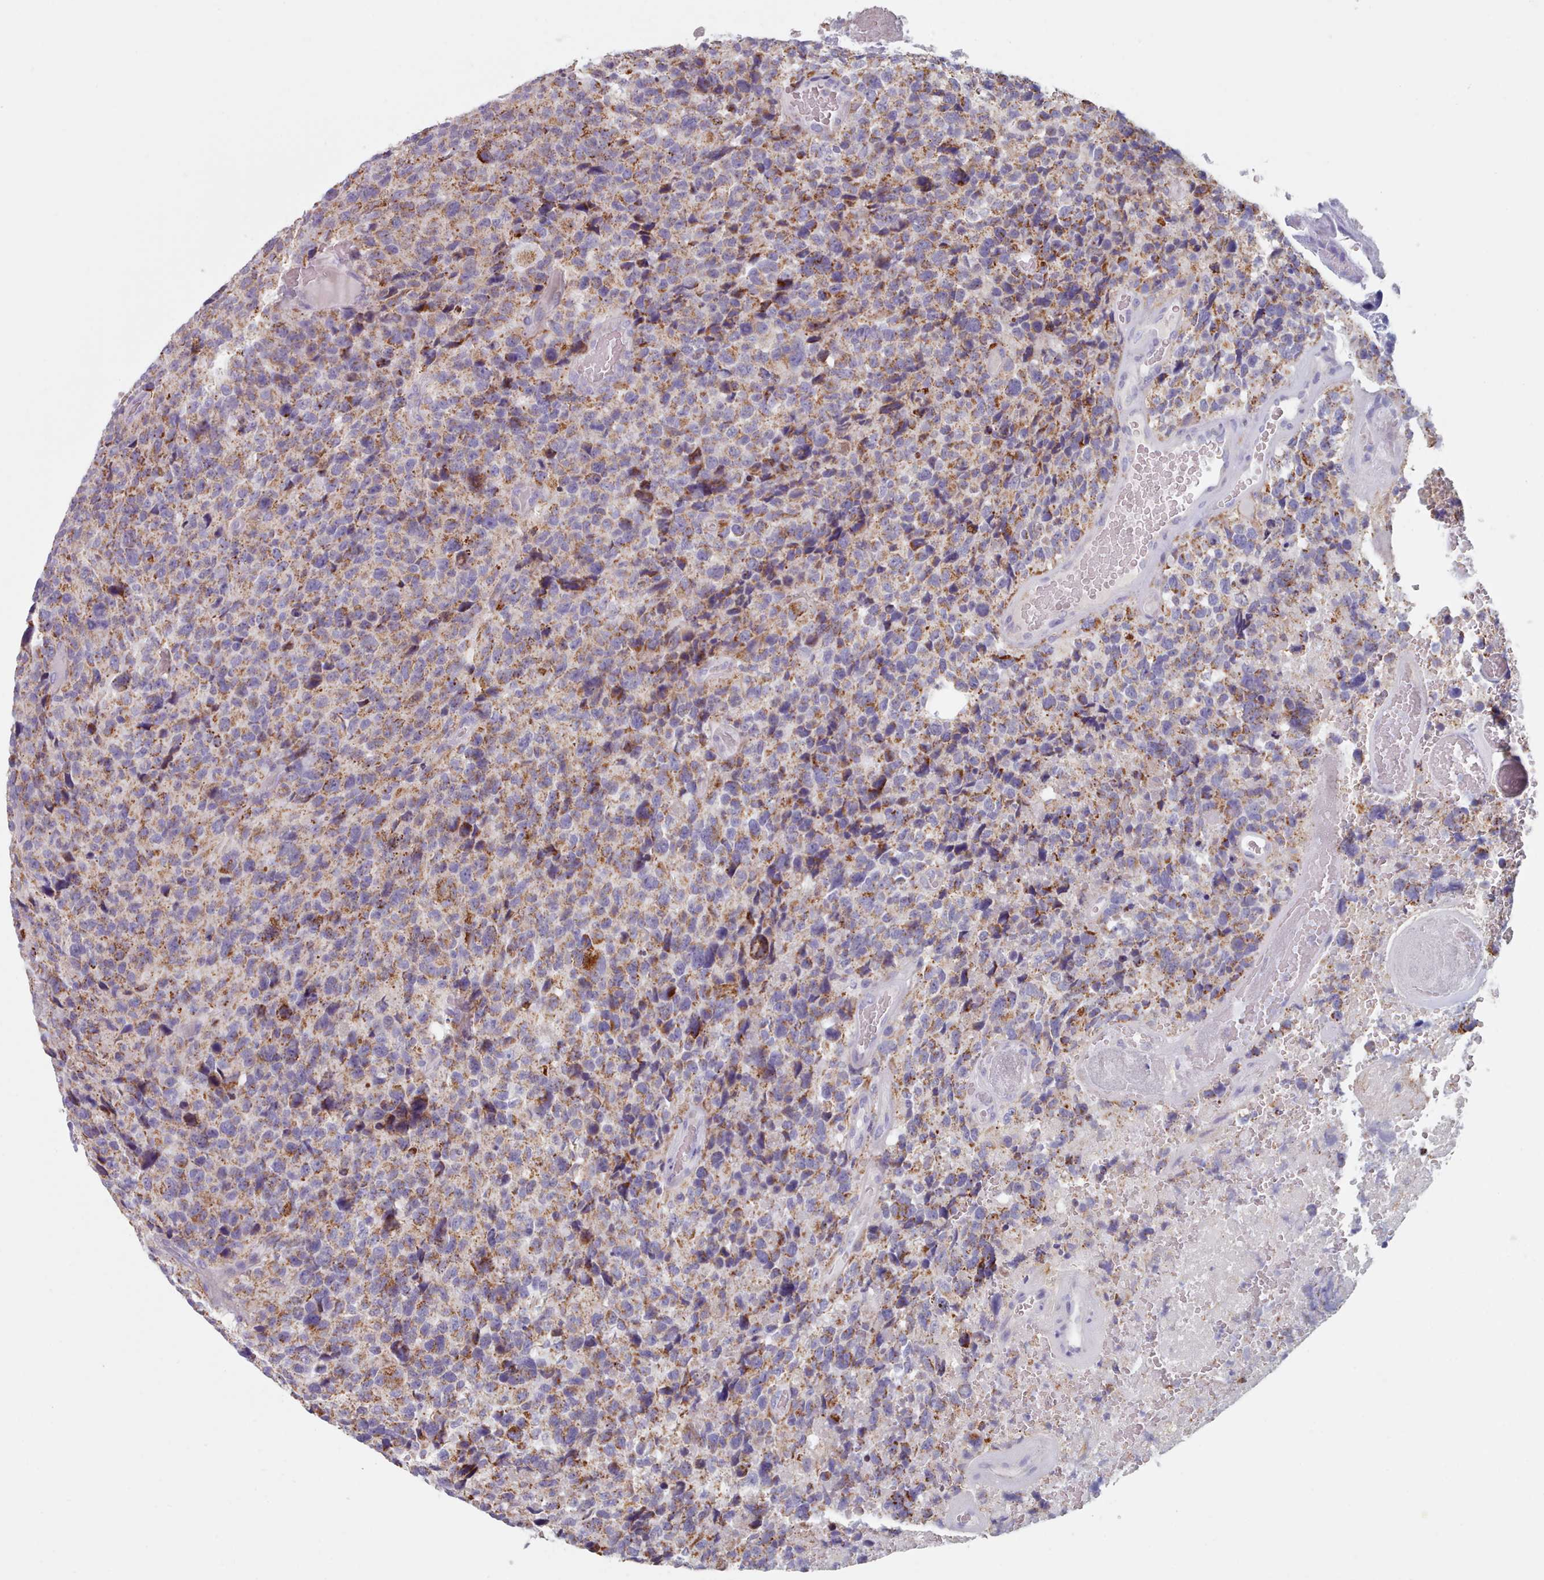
{"staining": {"intensity": "moderate", "quantity": ">75%", "location": "cytoplasmic/membranous"}, "tissue": "glioma", "cell_type": "Tumor cells", "image_type": "cancer", "snomed": [{"axis": "morphology", "description": "Glioma, malignant, High grade"}, {"axis": "topography", "description": "Brain"}], "caption": "Protein staining displays moderate cytoplasmic/membranous staining in approximately >75% of tumor cells in malignant glioma (high-grade).", "gene": "HAO1", "patient": {"sex": "male", "age": 69}}